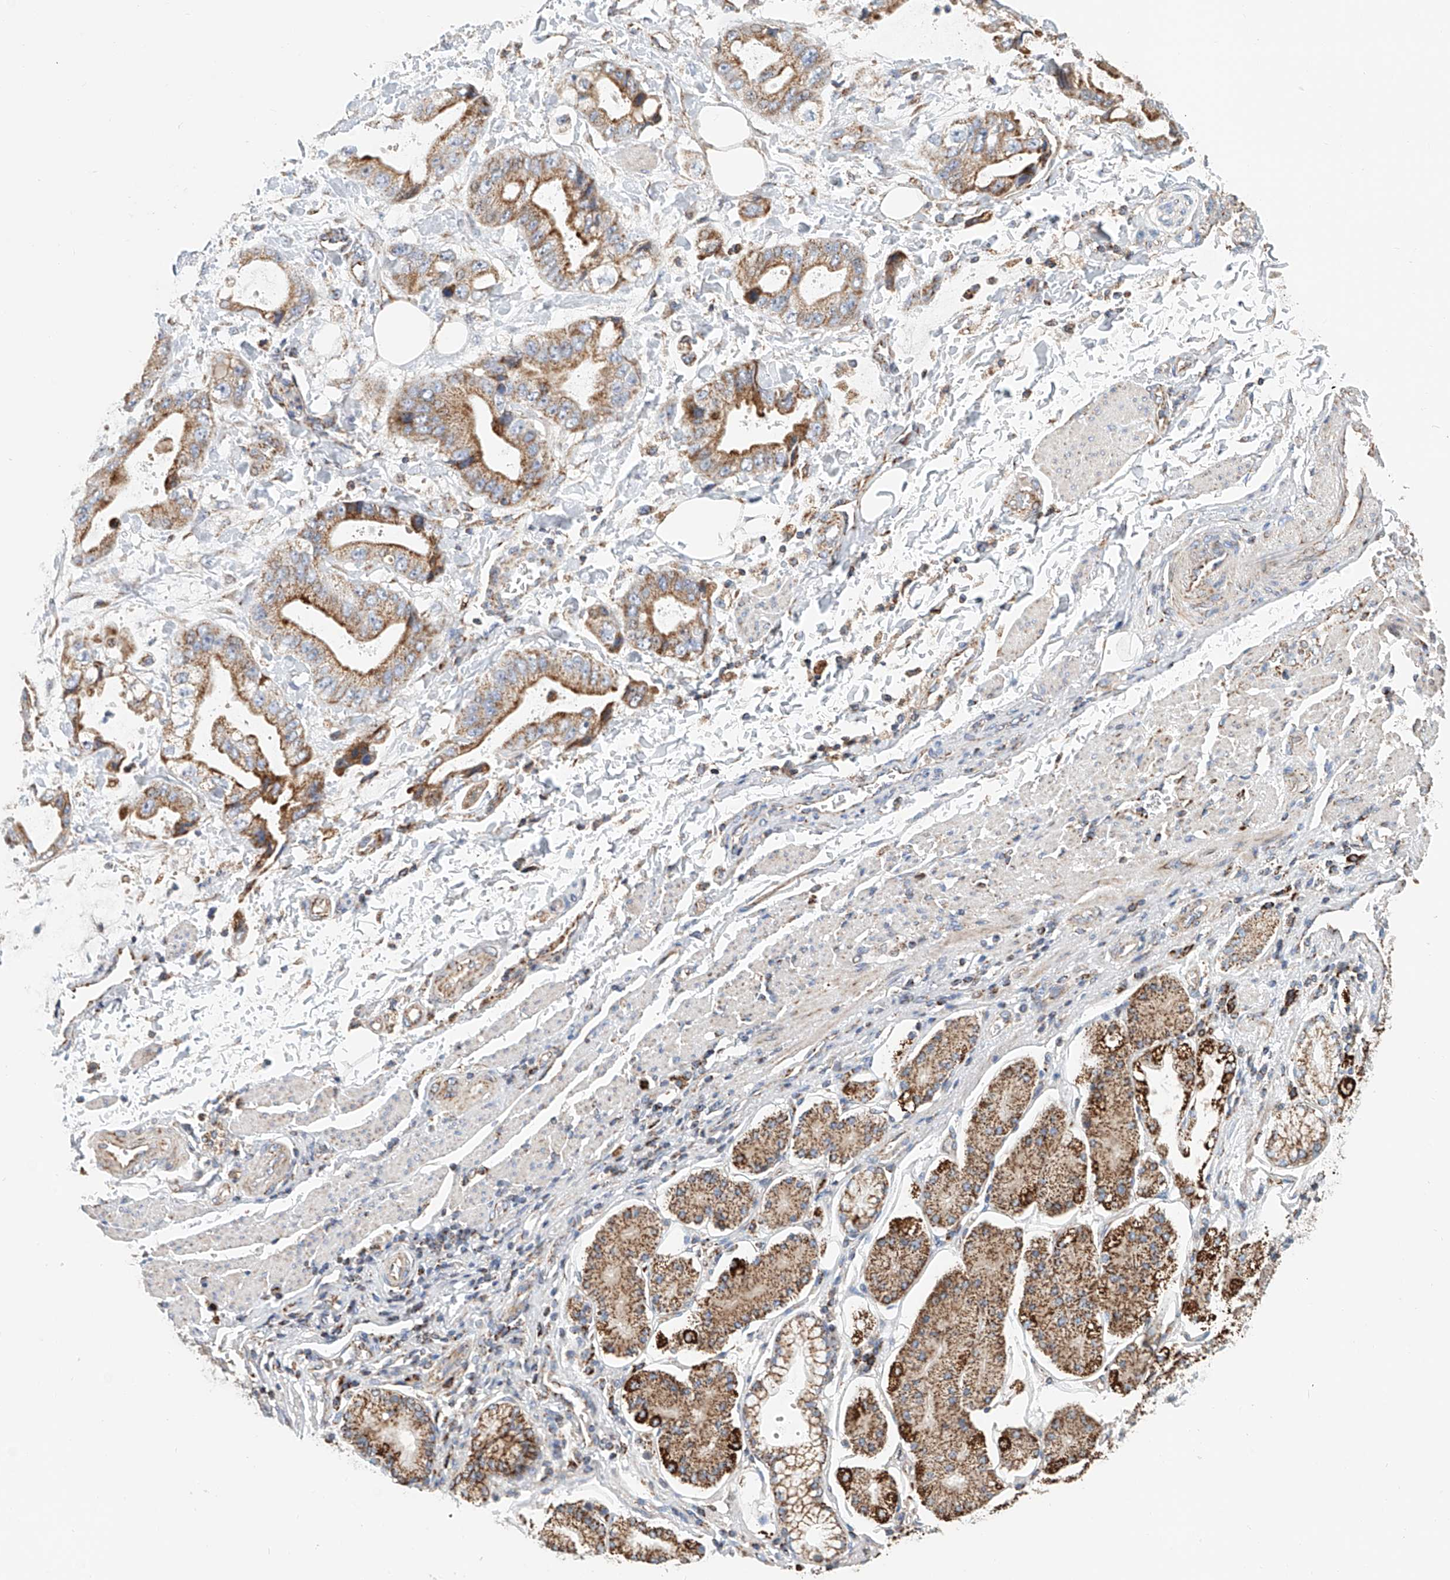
{"staining": {"intensity": "moderate", "quantity": ">75%", "location": "cytoplasmic/membranous"}, "tissue": "stomach cancer", "cell_type": "Tumor cells", "image_type": "cancer", "snomed": [{"axis": "morphology", "description": "Adenocarcinoma, NOS"}, {"axis": "topography", "description": "Stomach"}], "caption": "Protein expression analysis of human stomach cancer reveals moderate cytoplasmic/membranous staining in approximately >75% of tumor cells.", "gene": "MCL1", "patient": {"sex": "male", "age": 62}}